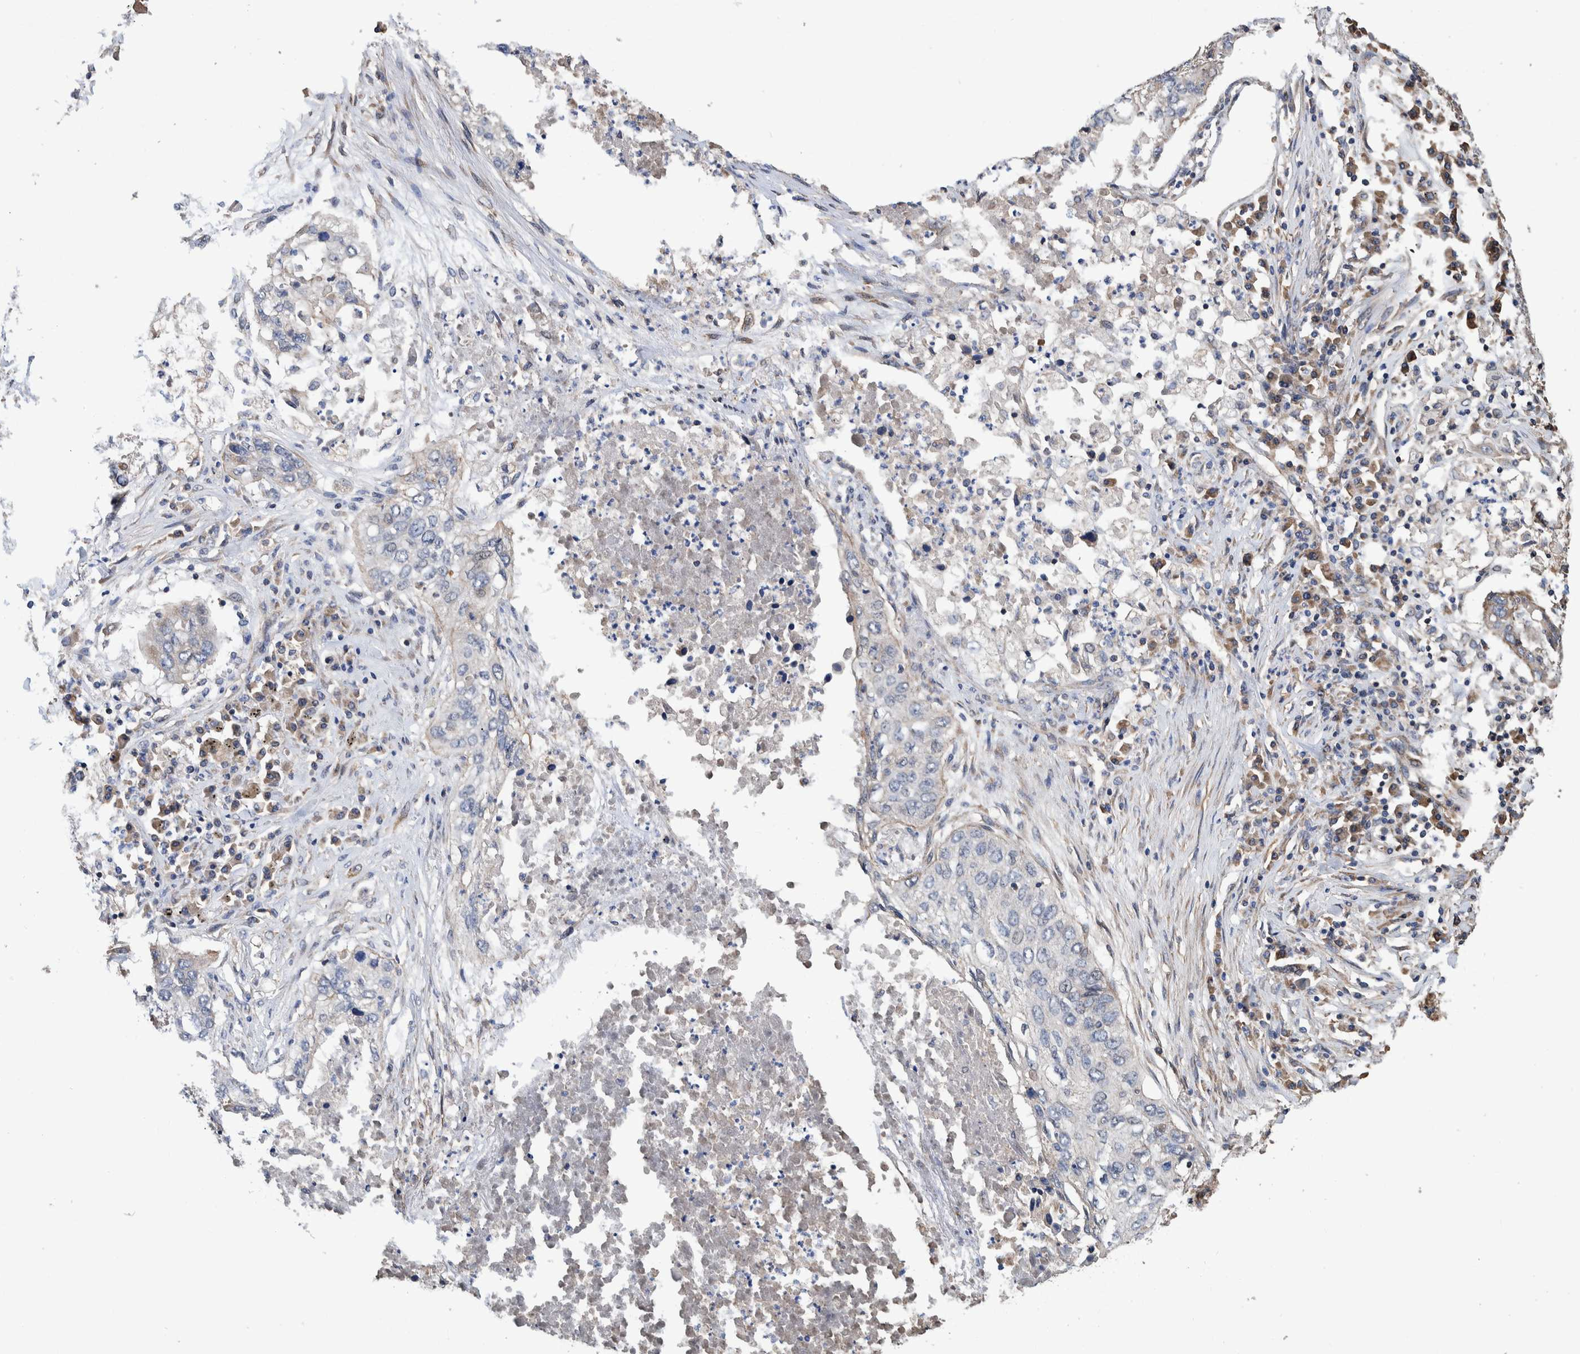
{"staining": {"intensity": "negative", "quantity": "none", "location": "none"}, "tissue": "lung cancer", "cell_type": "Tumor cells", "image_type": "cancer", "snomed": [{"axis": "morphology", "description": "Squamous cell carcinoma, NOS"}, {"axis": "topography", "description": "Lung"}], "caption": "Immunohistochemical staining of human squamous cell carcinoma (lung) exhibits no significant staining in tumor cells.", "gene": "SLC45A4", "patient": {"sex": "female", "age": 63}}